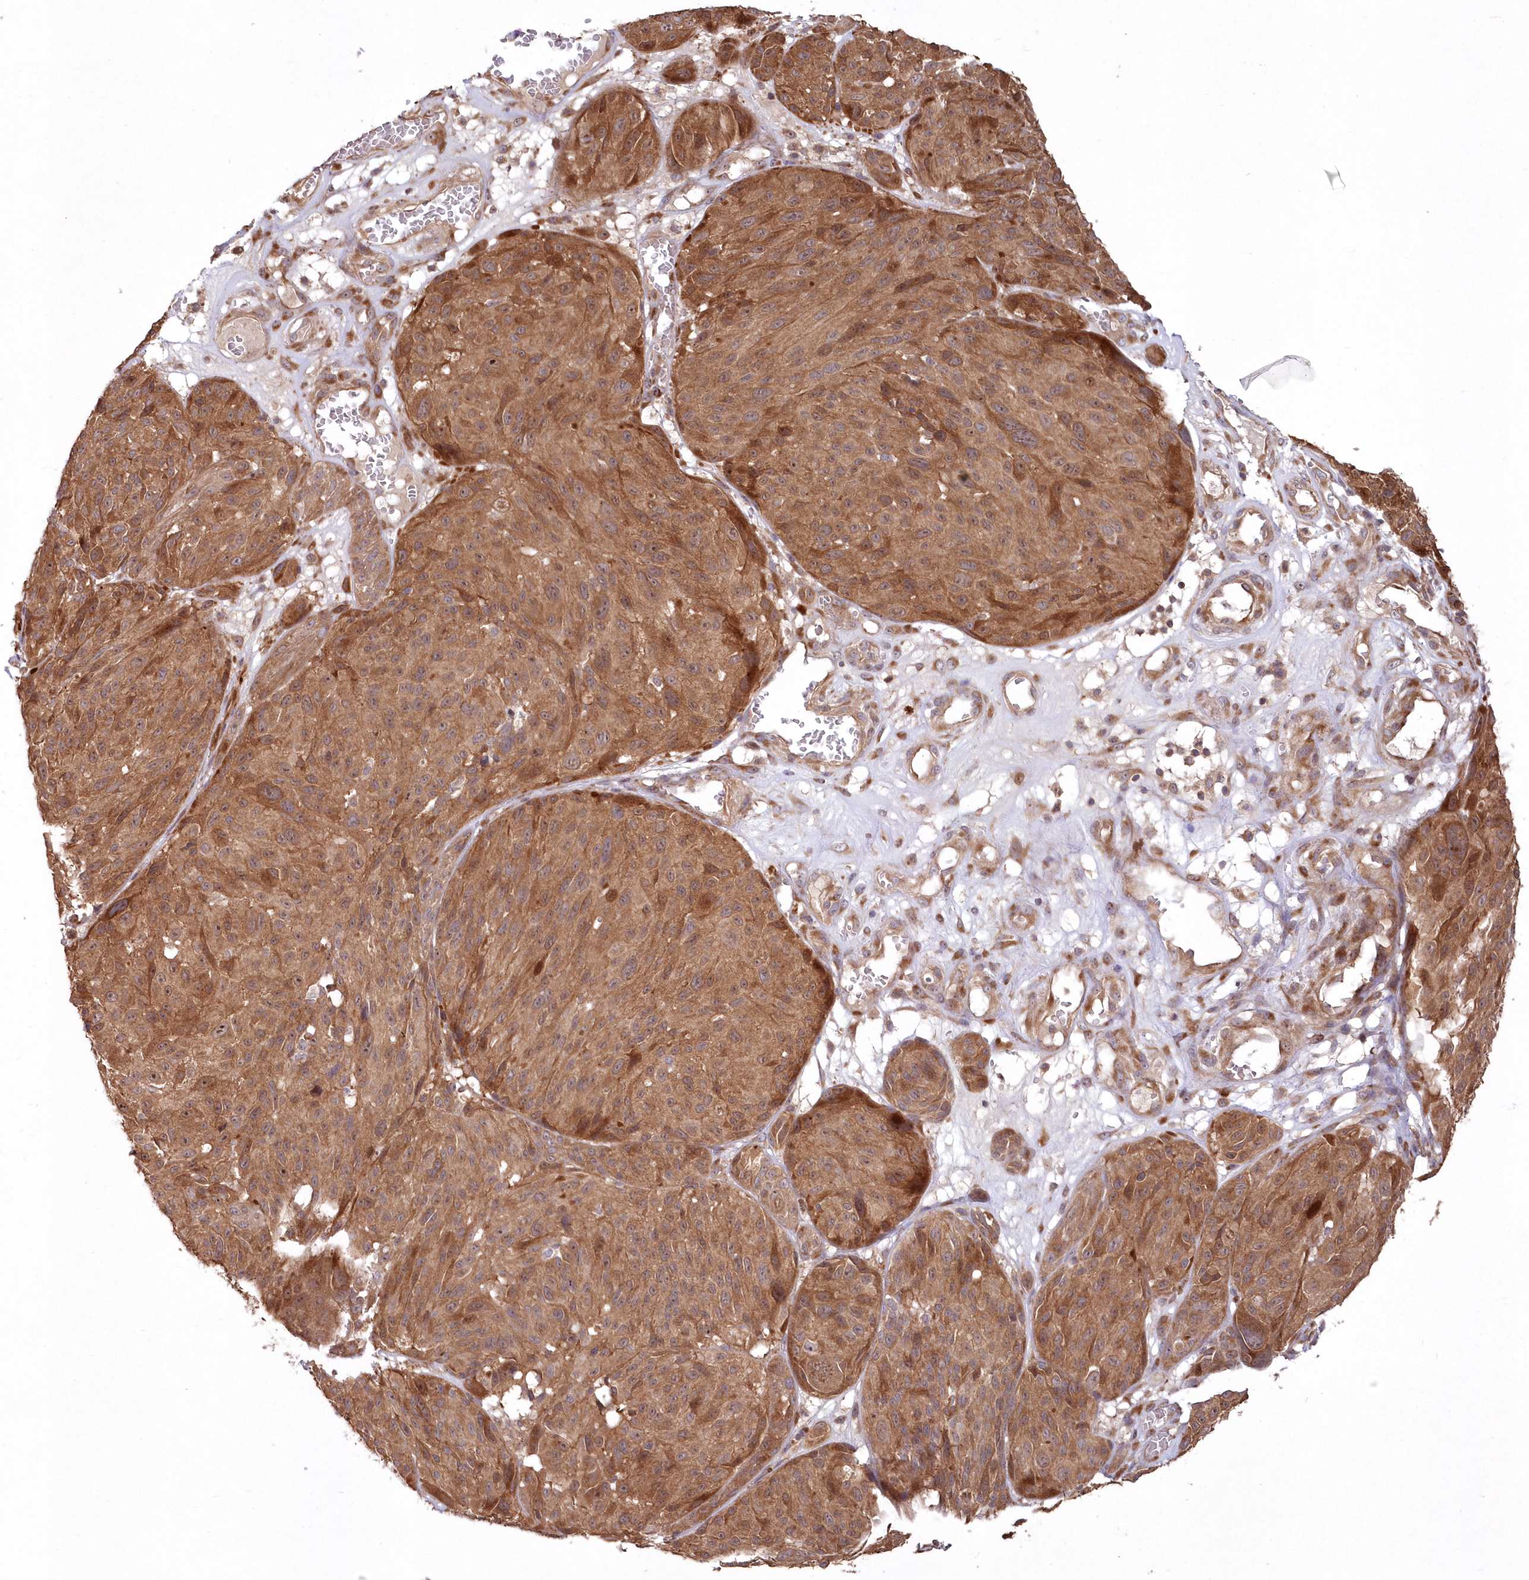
{"staining": {"intensity": "moderate", "quantity": ">75%", "location": "cytoplasmic/membranous,nuclear"}, "tissue": "melanoma", "cell_type": "Tumor cells", "image_type": "cancer", "snomed": [{"axis": "morphology", "description": "Malignant melanoma, NOS"}, {"axis": "topography", "description": "Skin"}], "caption": "There is medium levels of moderate cytoplasmic/membranous and nuclear expression in tumor cells of malignant melanoma, as demonstrated by immunohistochemical staining (brown color).", "gene": "TBCA", "patient": {"sex": "male", "age": 83}}